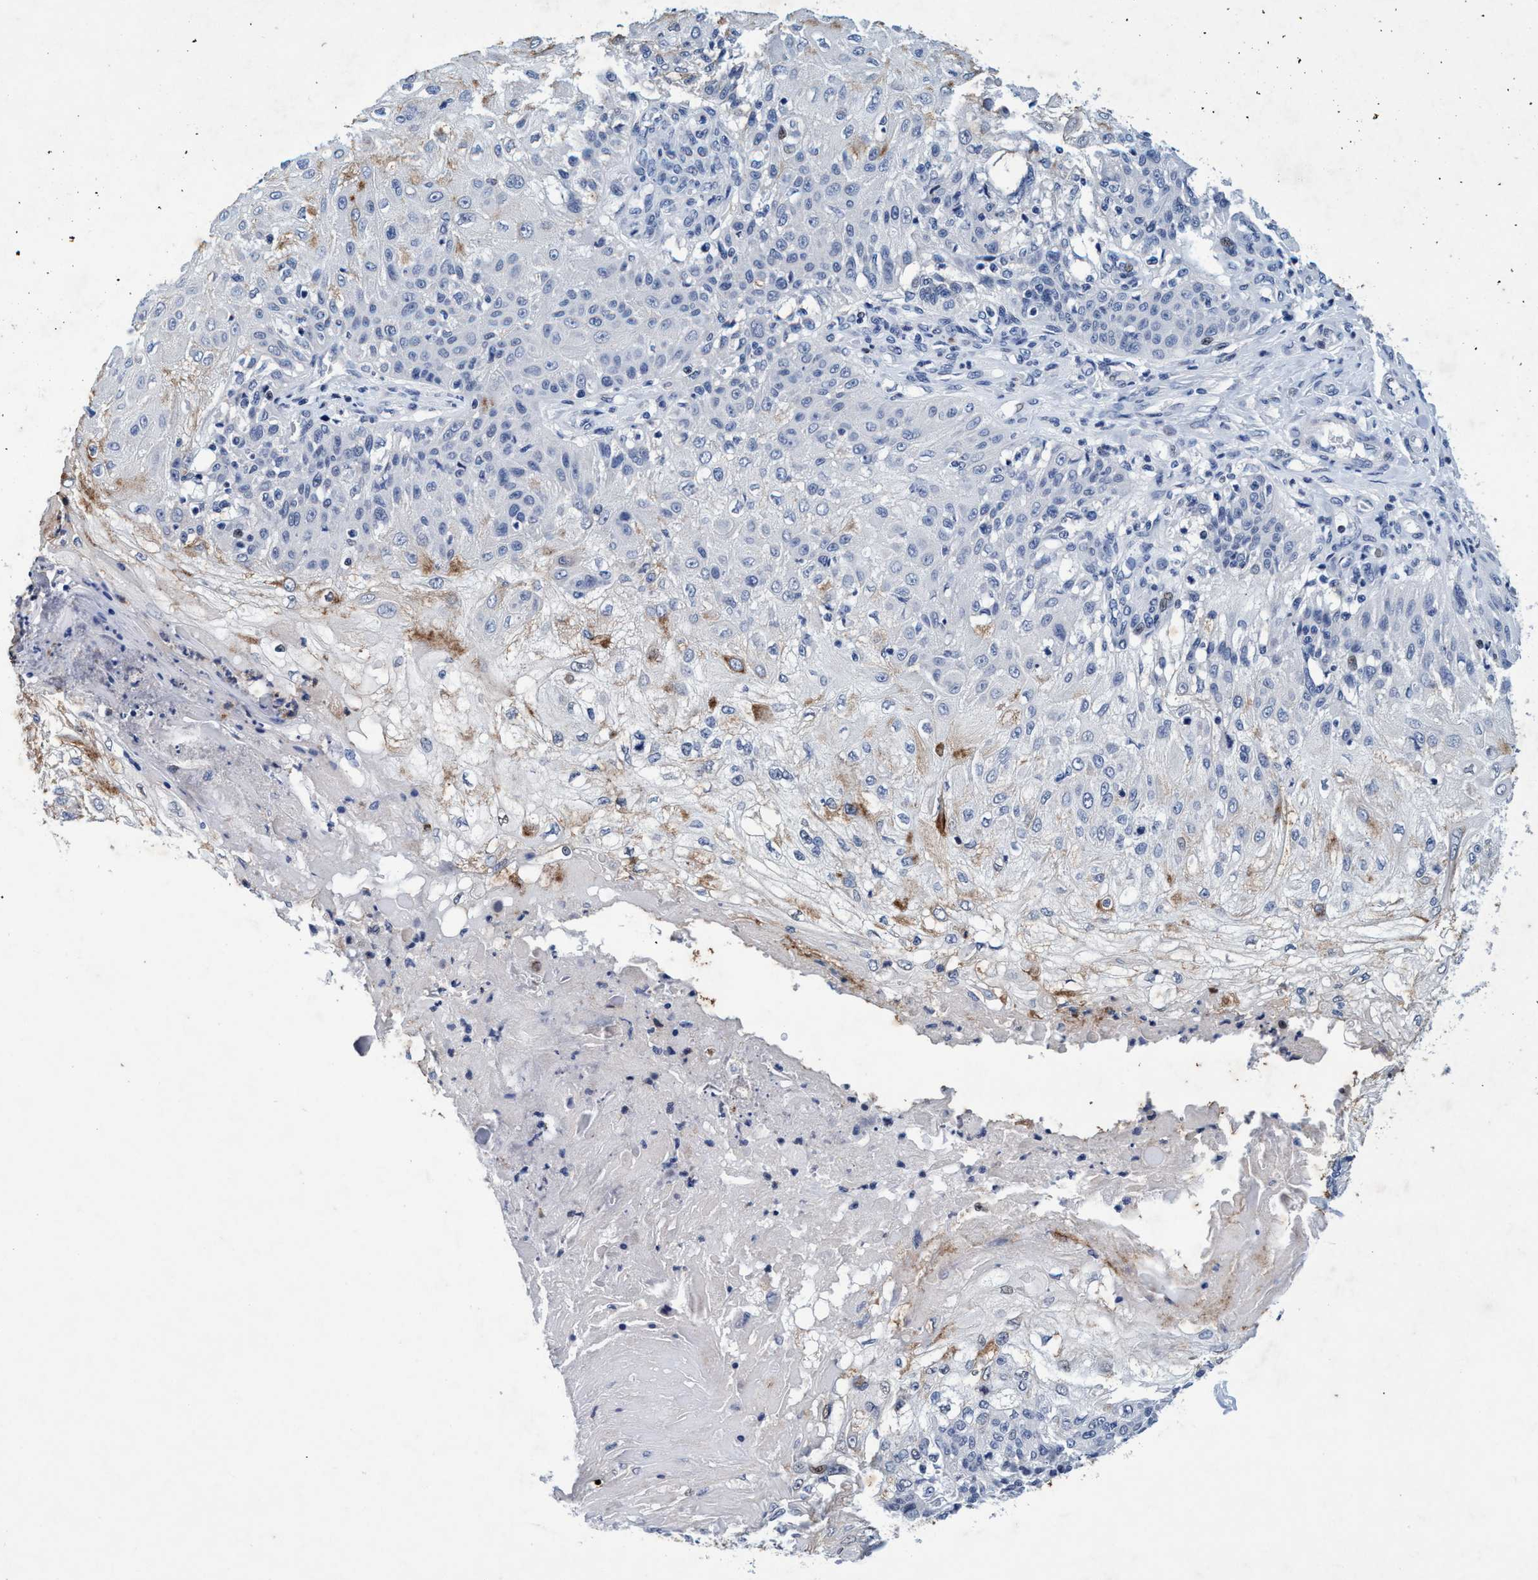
{"staining": {"intensity": "moderate", "quantity": "25%-75%", "location": "cytoplasmic/membranous"}, "tissue": "skin cancer", "cell_type": "Tumor cells", "image_type": "cancer", "snomed": [{"axis": "morphology", "description": "Normal tissue, NOS"}, {"axis": "morphology", "description": "Squamous cell carcinoma, NOS"}, {"axis": "topography", "description": "Skin"}], "caption": "This histopathology image shows immunohistochemistry (IHC) staining of human skin squamous cell carcinoma, with medium moderate cytoplasmic/membranous expression in approximately 25%-75% of tumor cells.", "gene": "GRB14", "patient": {"sex": "female", "age": 83}}